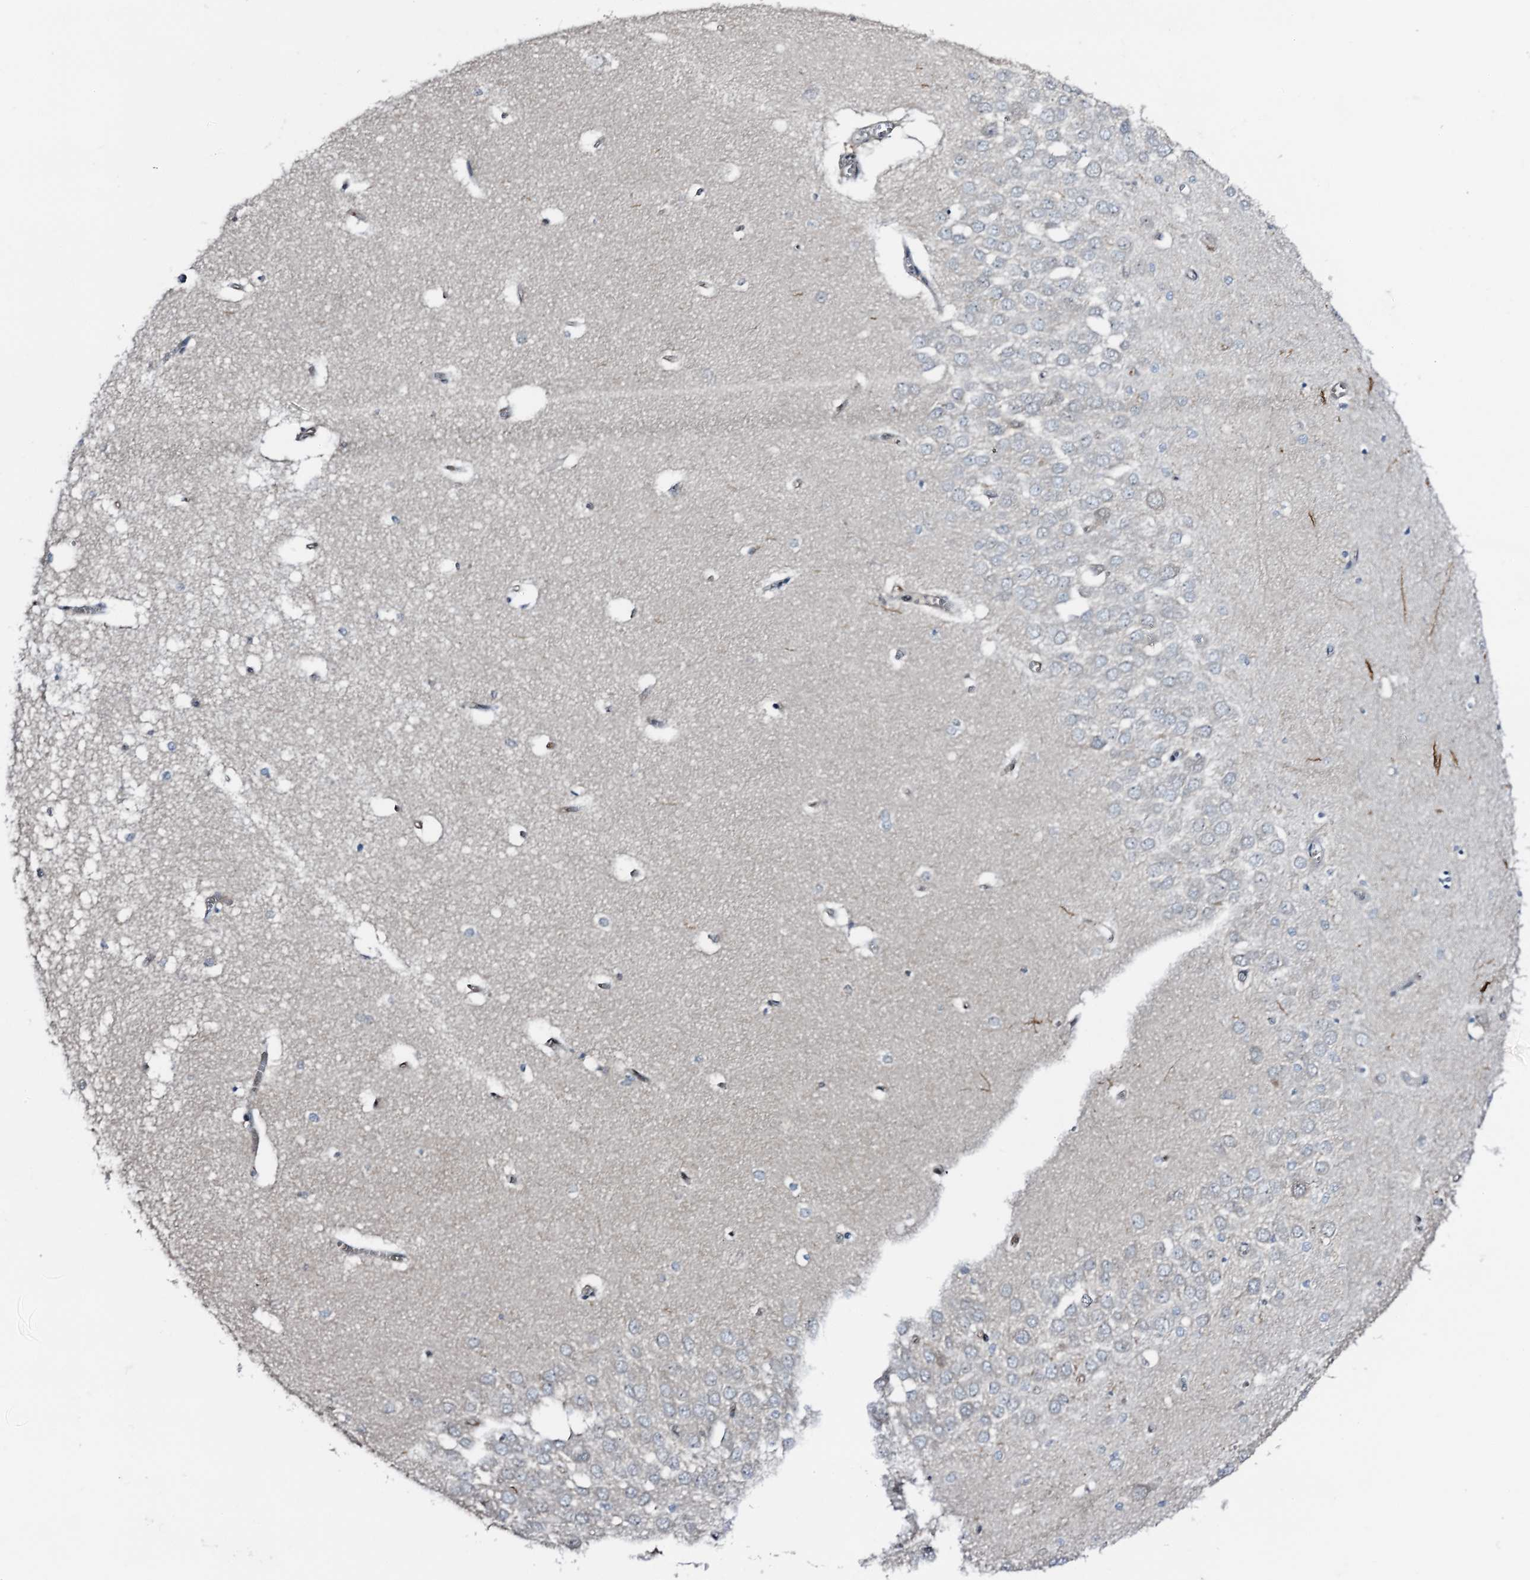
{"staining": {"intensity": "negative", "quantity": "none", "location": "none"}, "tissue": "hippocampus", "cell_type": "Glial cells", "image_type": "normal", "snomed": [{"axis": "morphology", "description": "Normal tissue, NOS"}, {"axis": "topography", "description": "Hippocampus"}], "caption": "High power microscopy micrograph of an IHC histopathology image of normal hippocampus, revealing no significant positivity in glial cells. (IHC, brightfield microscopy, high magnification).", "gene": "ZNF609", "patient": {"sex": "male", "age": 70}}